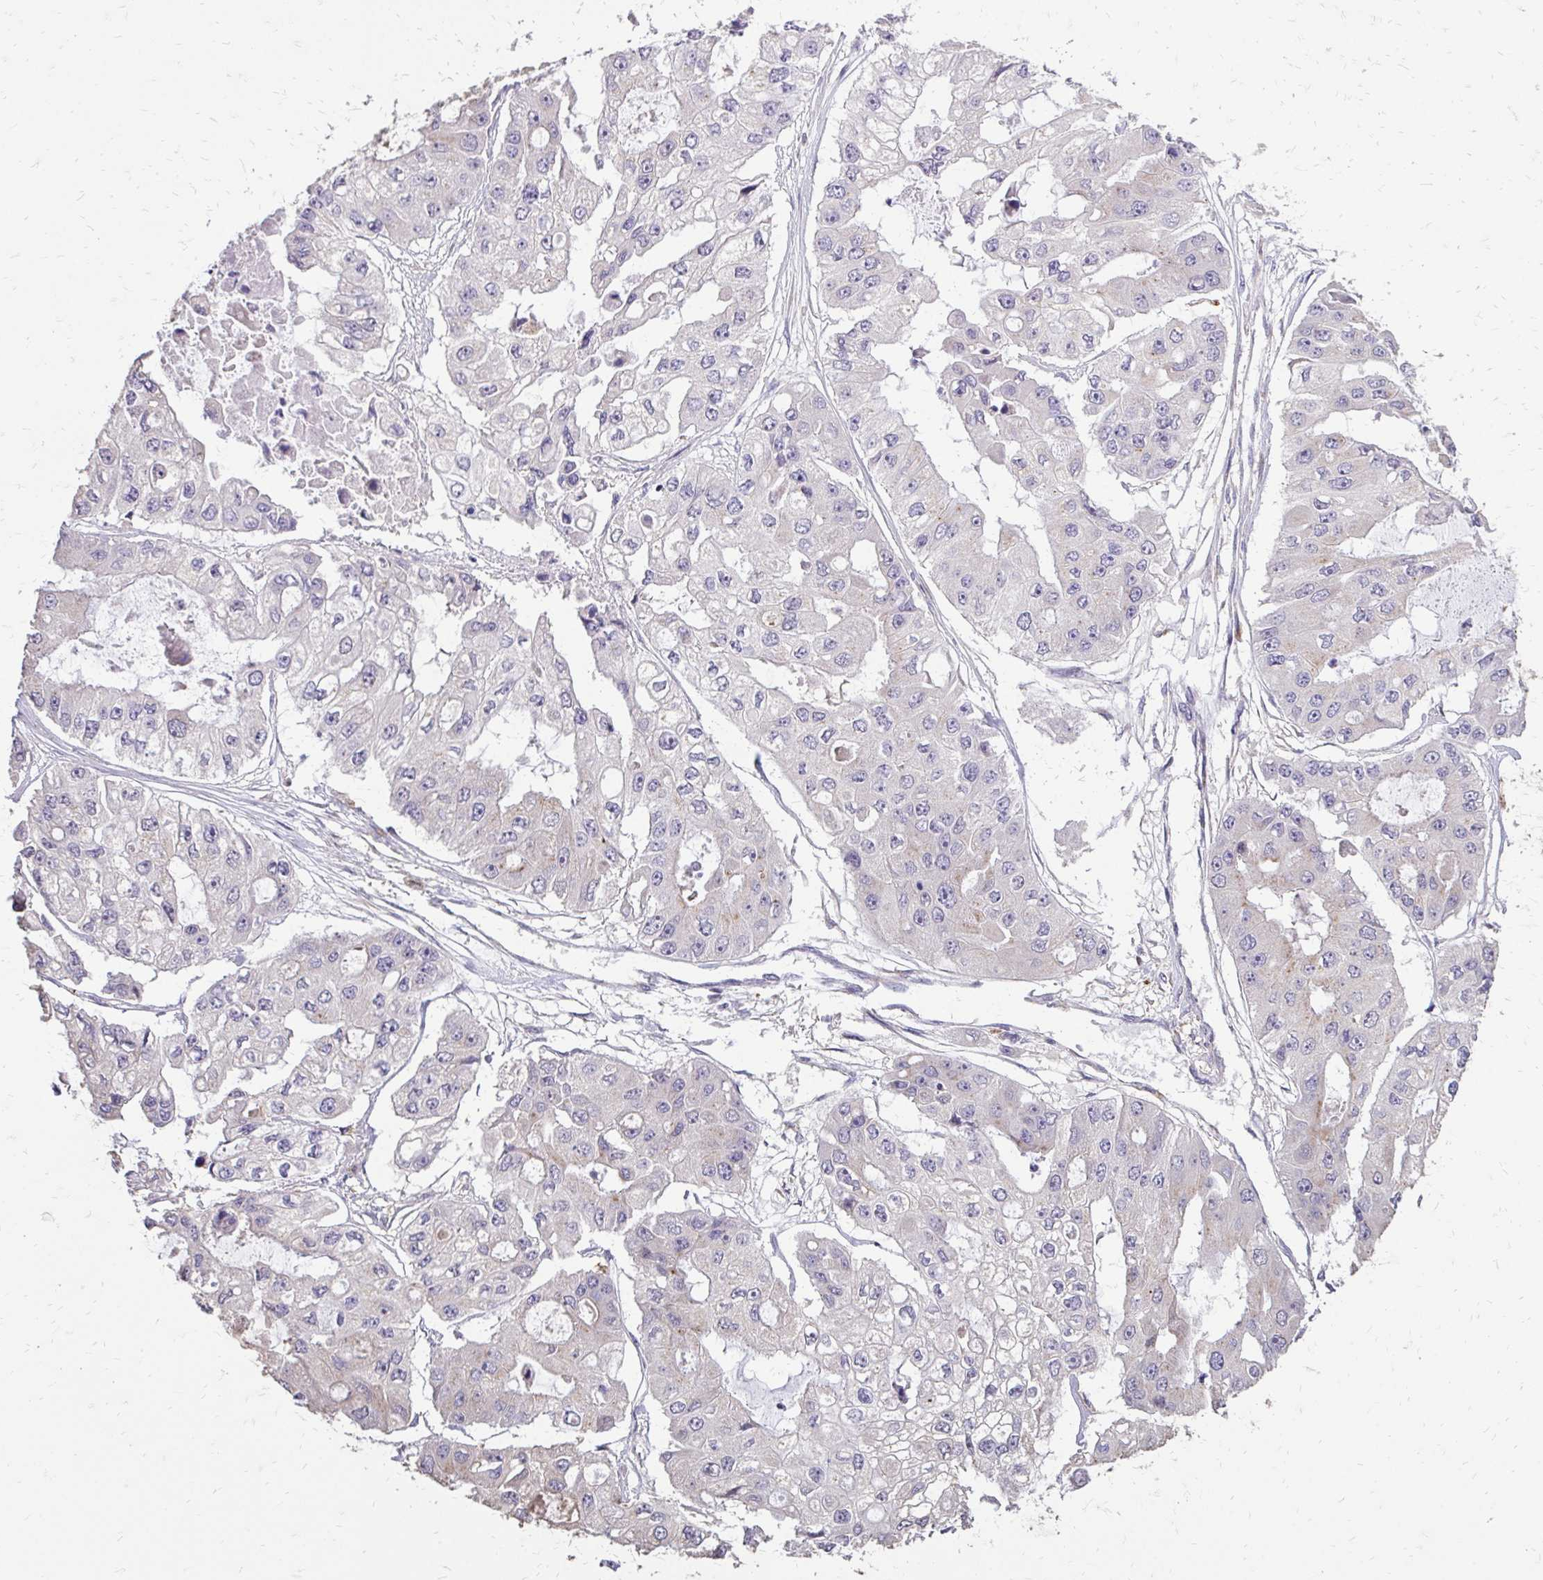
{"staining": {"intensity": "negative", "quantity": "none", "location": "none"}, "tissue": "ovarian cancer", "cell_type": "Tumor cells", "image_type": "cancer", "snomed": [{"axis": "morphology", "description": "Cystadenocarcinoma, serous, NOS"}, {"axis": "topography", "description": "Ovary"}], "caption": "Ovarian serous cystadenocarcinoma was stained to show a protein in brown. There is no significant expression in tumor cells.", "gene": "MYORG", "patient": {"sex": "female", "age": 56}}